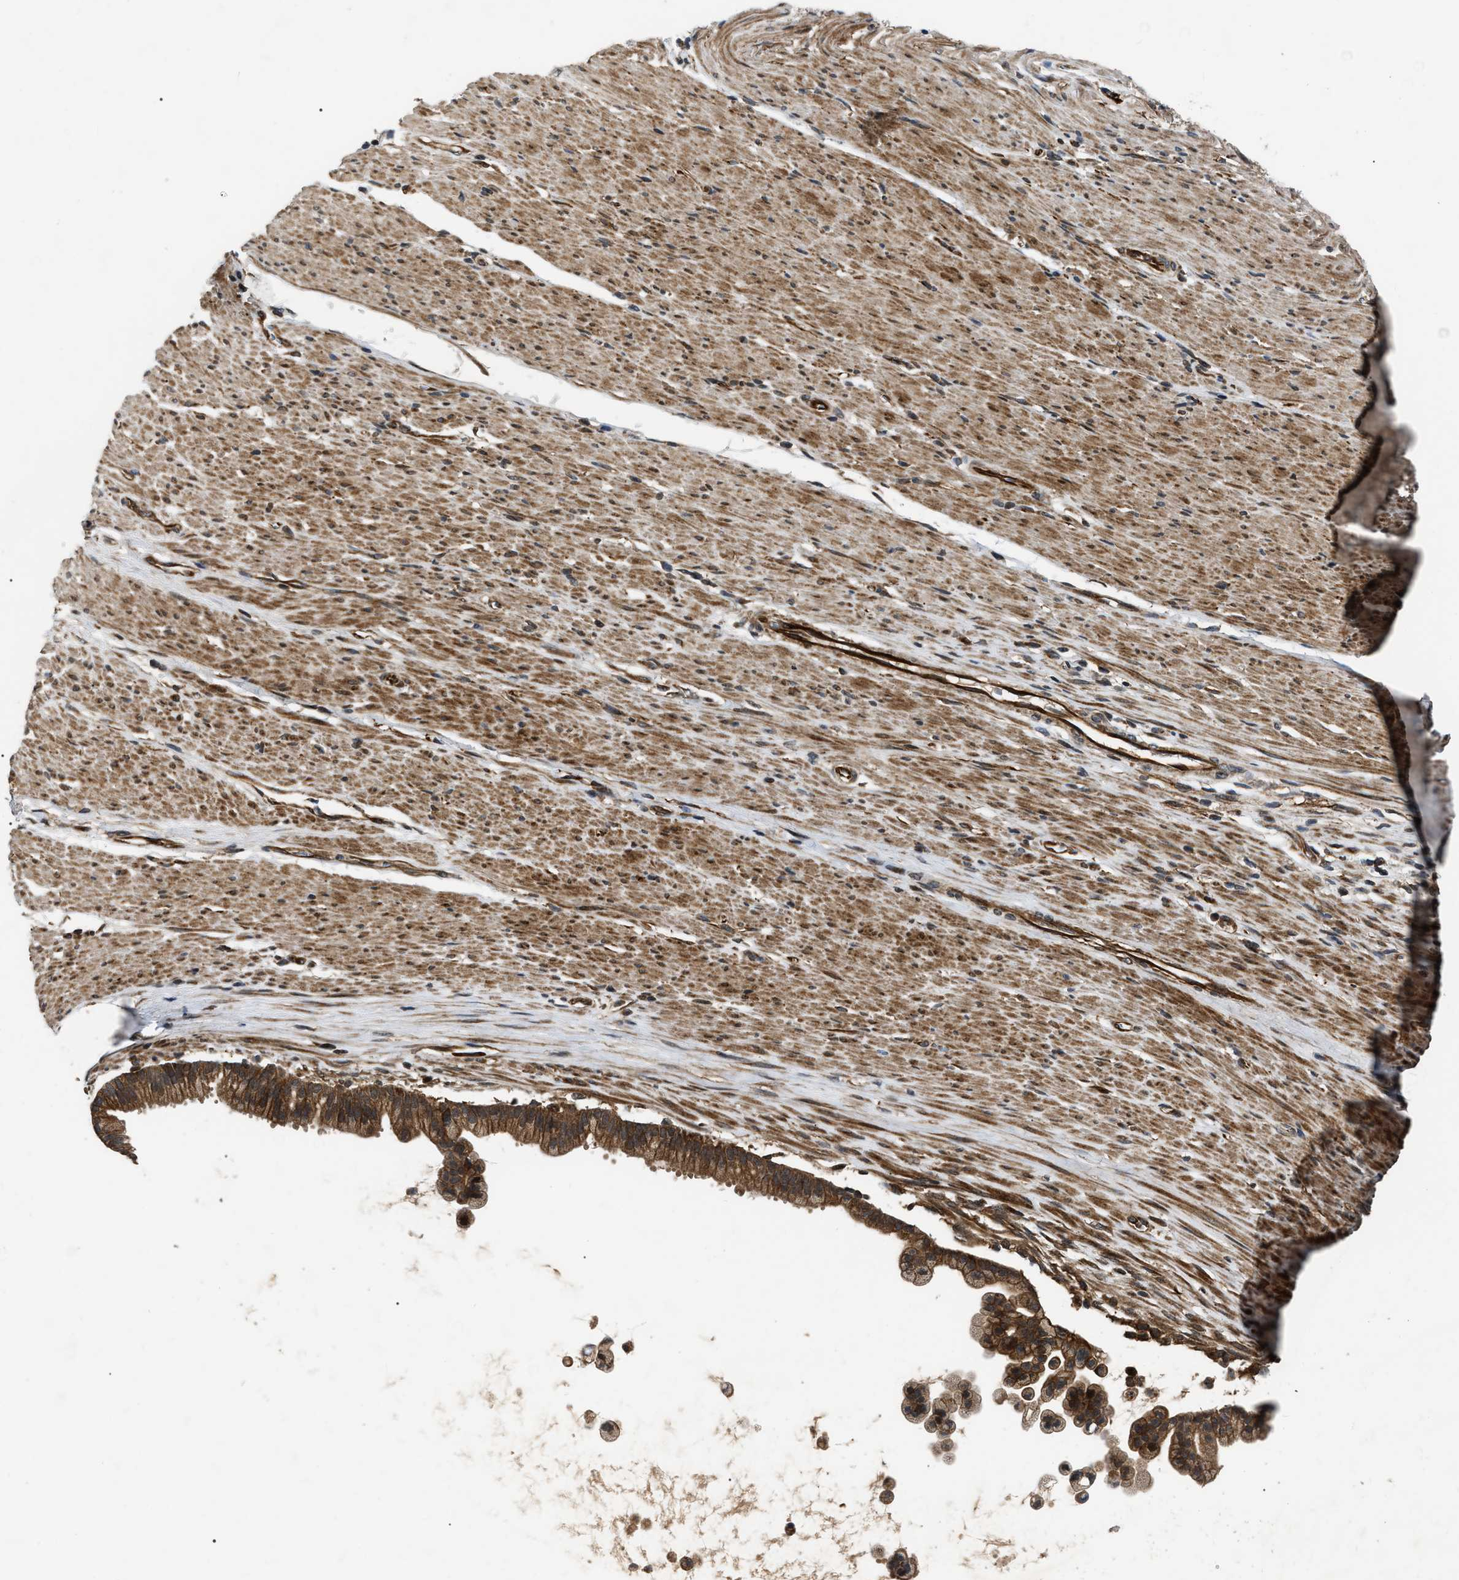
{"staining": {"intensity": "moderate", "quantity": ">75%", "location": "cytoplasmic/membranous"}, "tissue": "pancreatic cancer", "cell_type": "Tumor cells", "image_type": "cancer", "snomed": [{"axis": "morphology", "description": "Adenocarcinoma, NOS"}, {"axis": "topography", "description": "Pancreas"}], "caption": "DAB immunohistochemical staining of human pancreatic adenocarcinoma exhibits moderate cytoplasmic/membranous protein positivity in approximately >75% of tumor cells.", "gene": "PPWD1", "patient": {"sex": "male", "age": 69}}